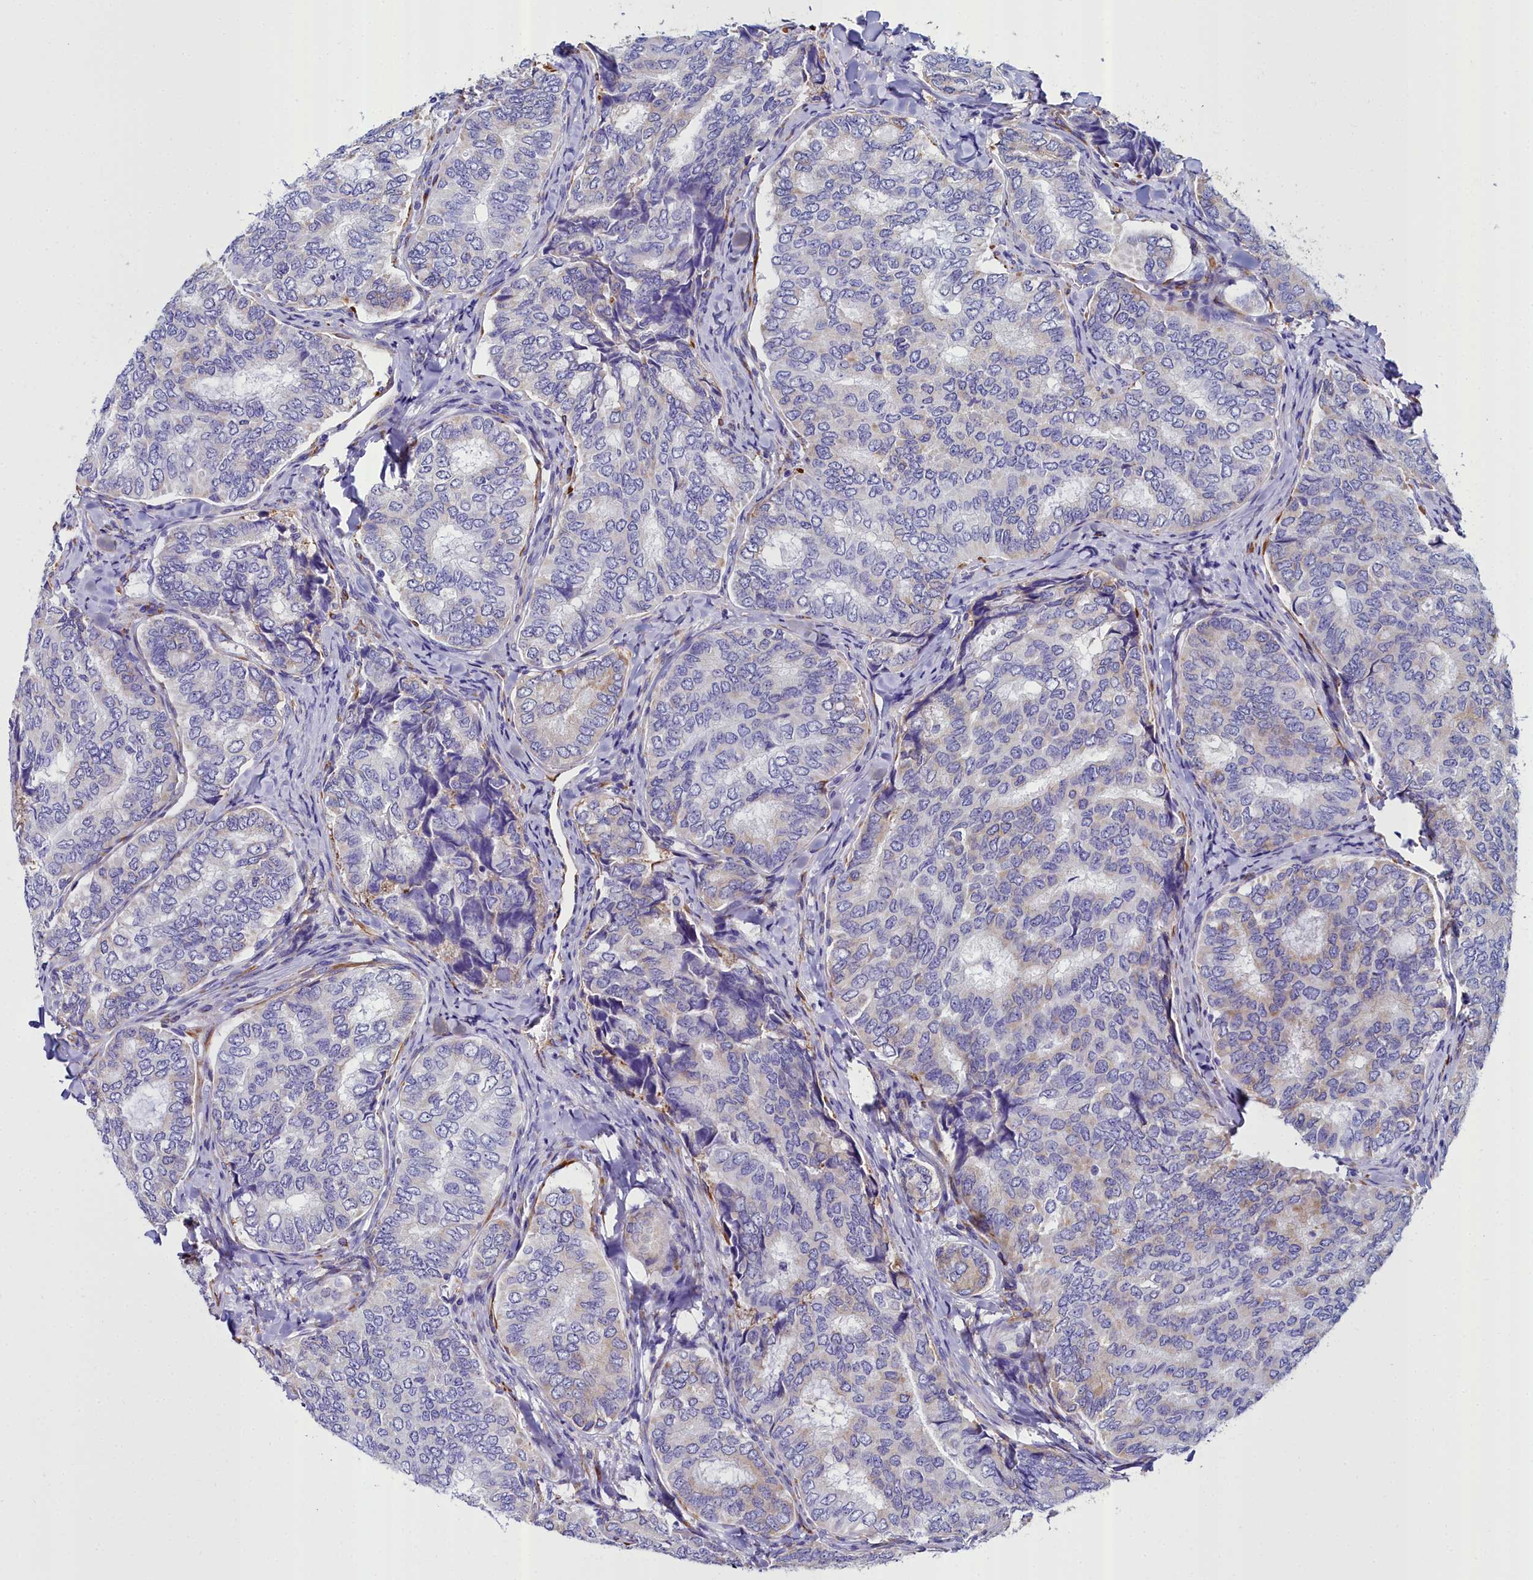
{"staining": {"intensity": "weak", "quantity": "<25%", "location": "cytoplasmic/membranous"}, "tissue": "thyroid cancer", "cell_type": "Tumor cells", "image_type": "cancer", "snomed": [{"axis": "morphology", "description": "Papillary adenocarcinoma, NOS"}, {"axis": "topography", "description": "Thyroid gland"}], "caption": "Immunohistochemistry histopathology image of neoplastic tissue: thyroid cancer (papillary adenocarcinoma) stained with DAB exhibits no significant protein positivity in tumor cells.", "gene": "TXNDC5", "patient": {"sex": "female", "age": 35}}